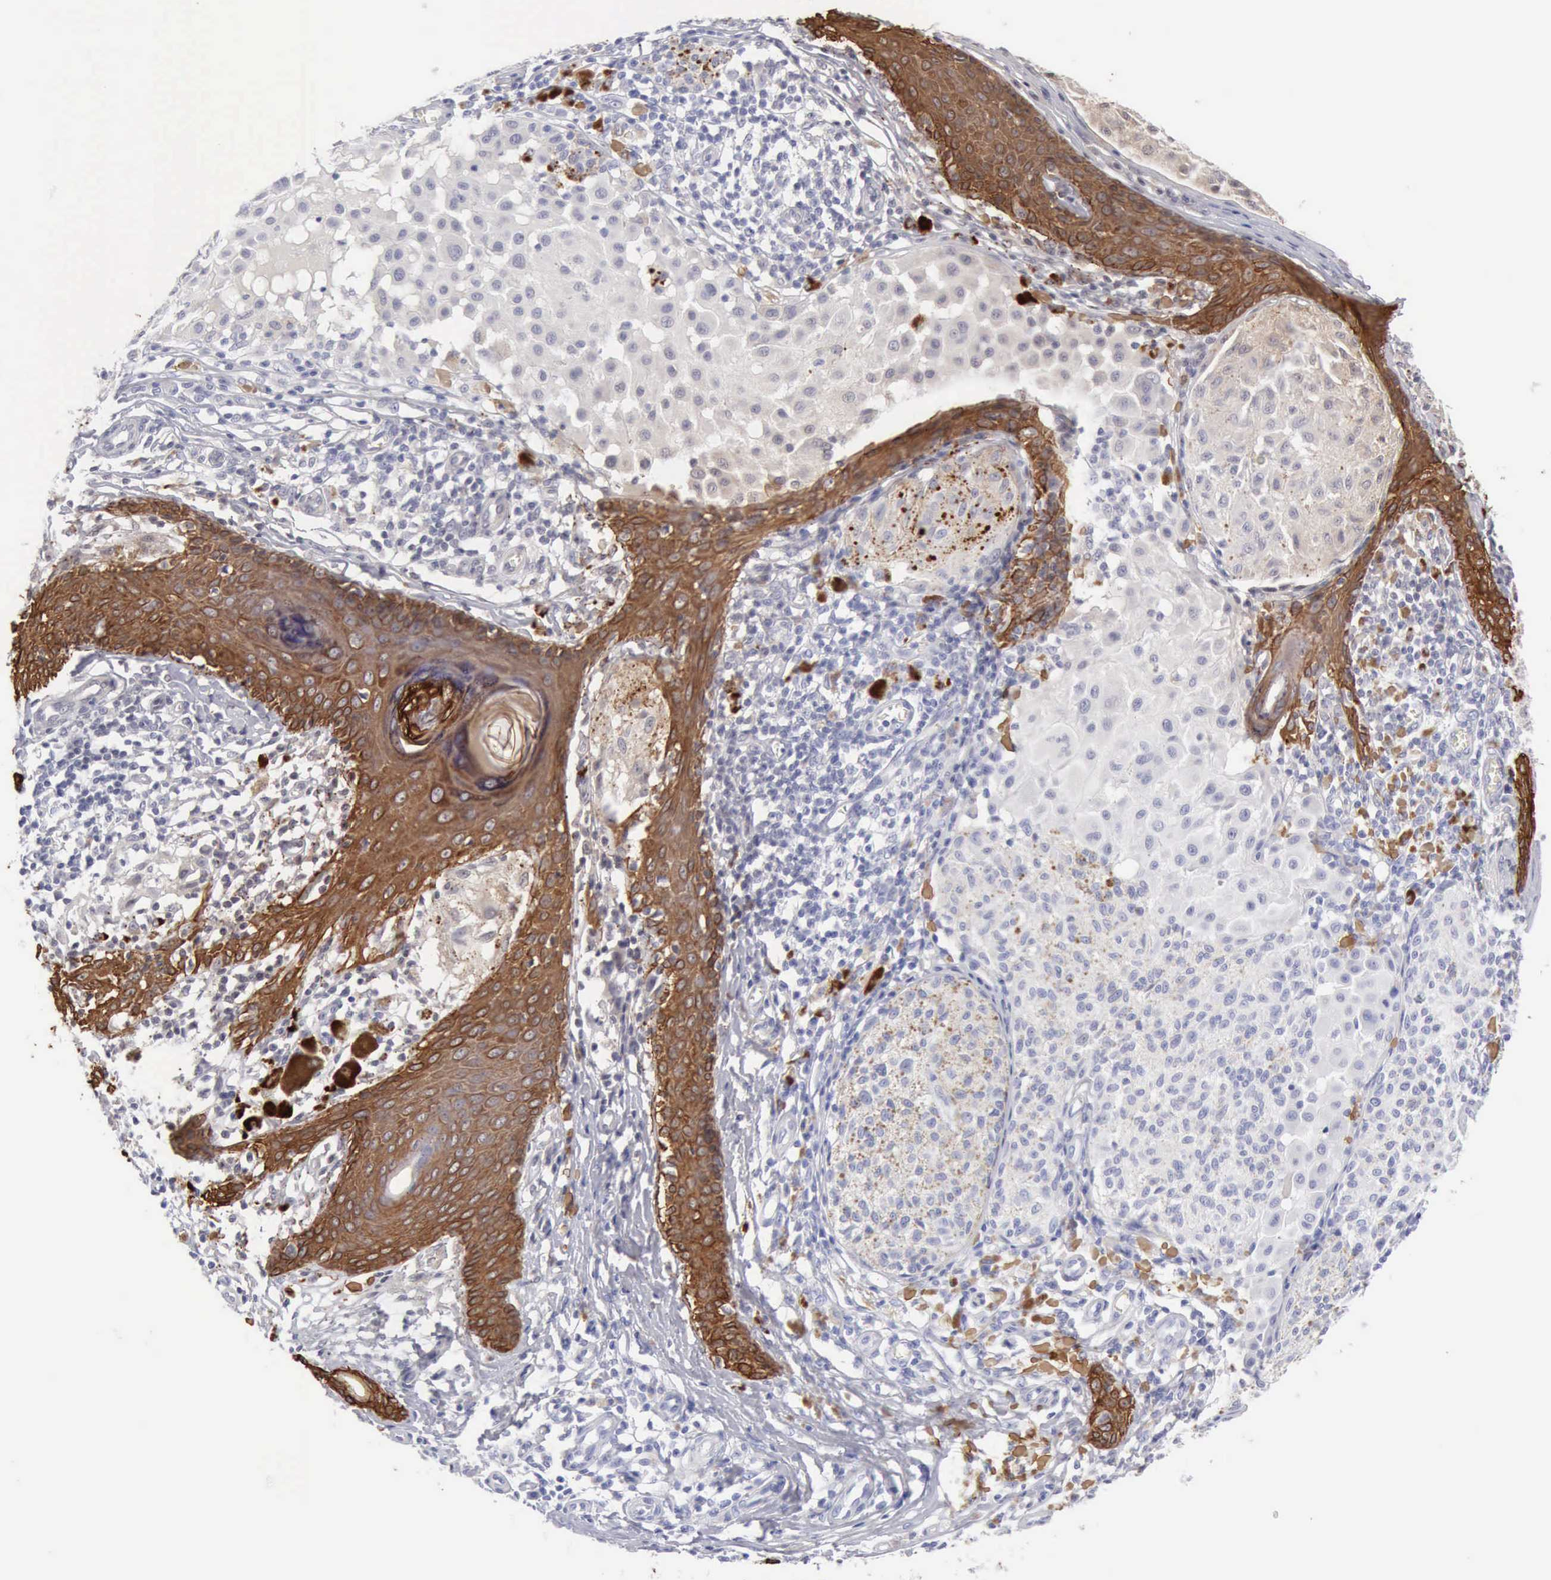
{"staining": {"intensity": "negative", "quantity": "none", "location": "none"}, "tissue": "melanoma", "cell_type": "Tumor cells", "image_type": "cancer", "snomed": [{"axis": "morphology", "description": "Malignant melanoma, NOS"}, {"axis": "topography", "description": "Skin"}], "caption": "Tumor cells are negative for protein expression in human malignant melanoma.", "gene": "KRT5", "patient": {"sex": "male", "age": 36}}